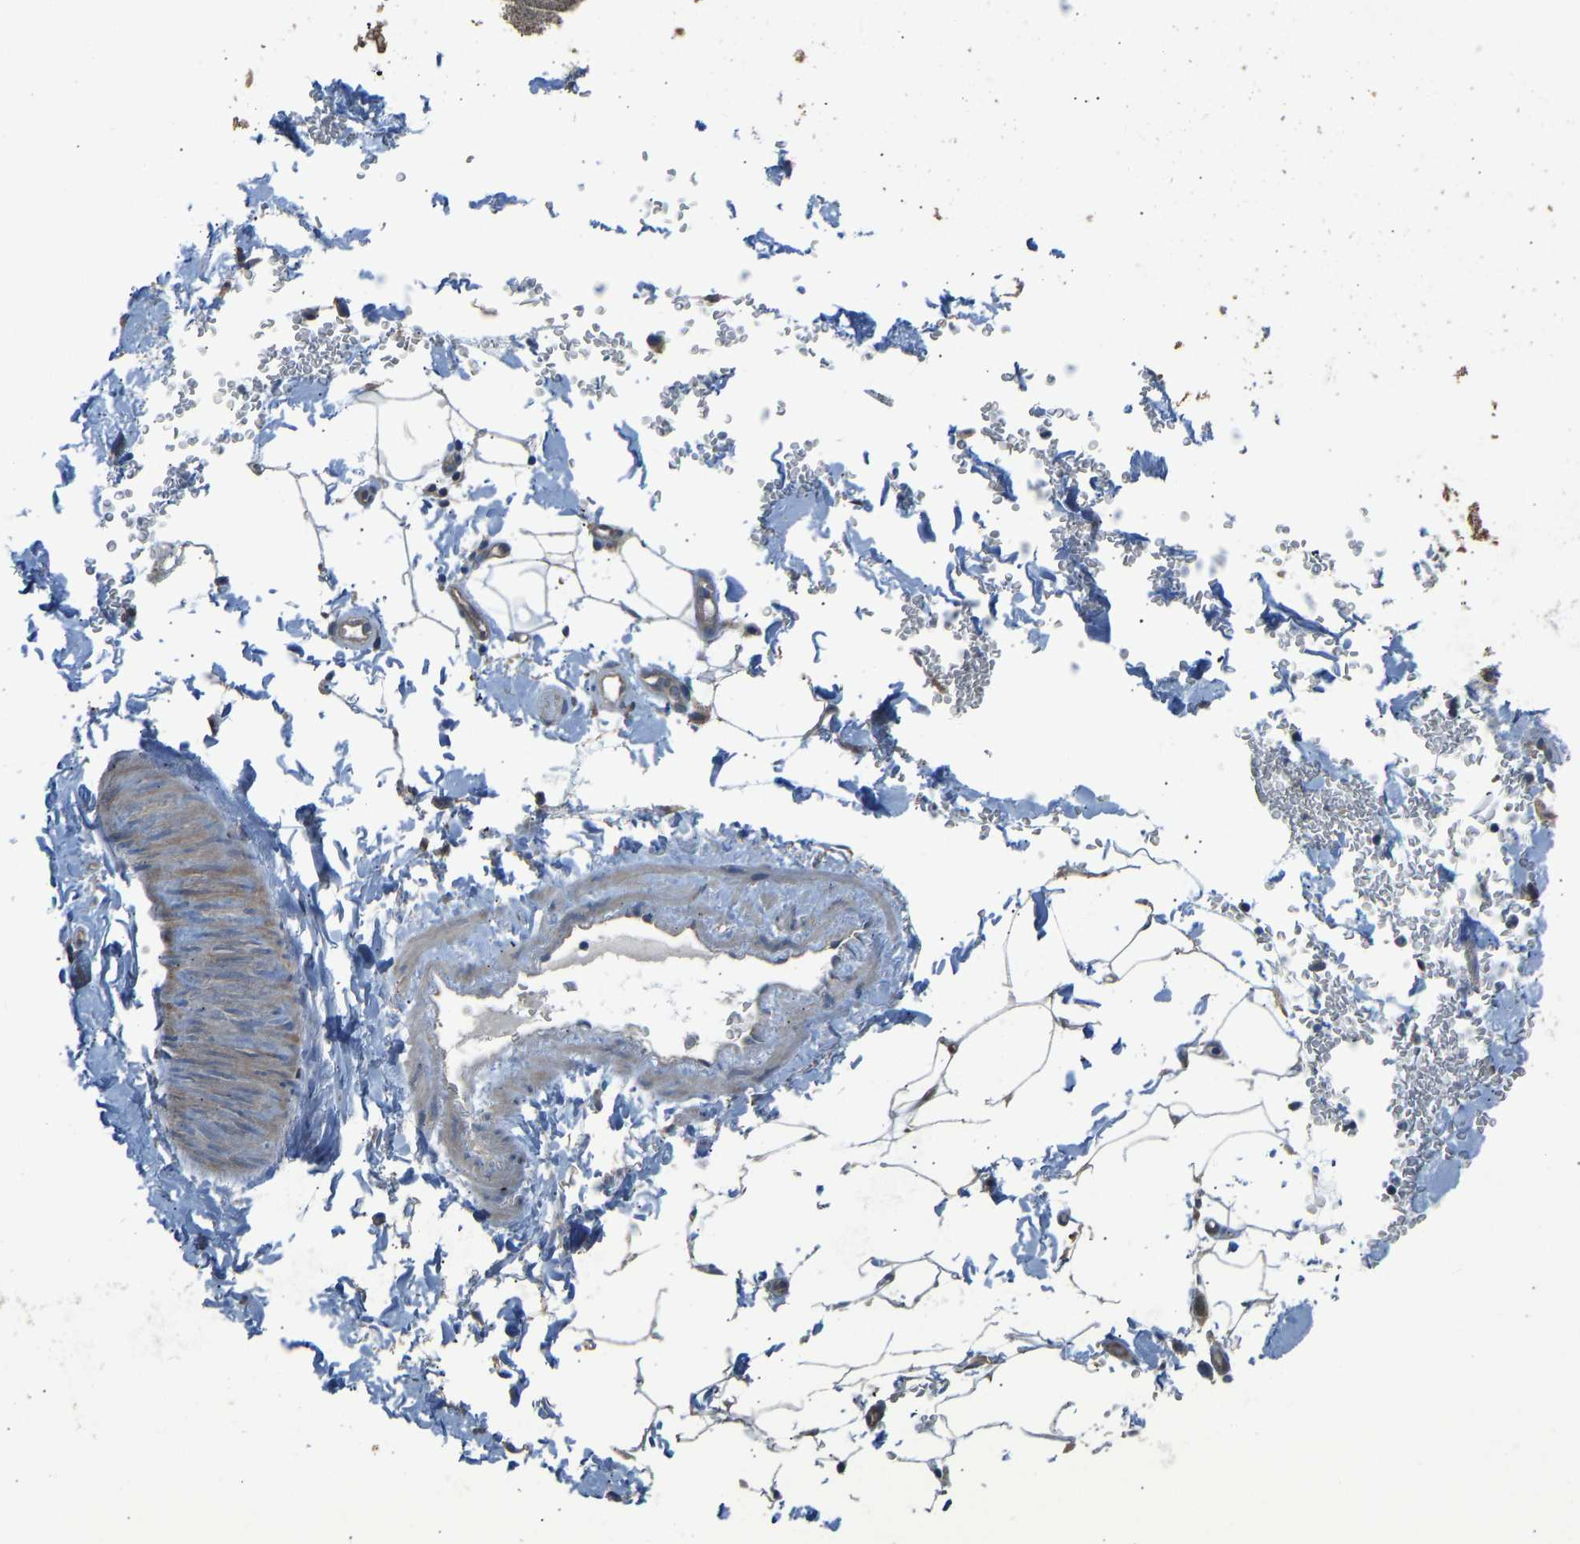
{"staining": {"intensity": "weak", "quantity": "<25%", "location": "cytoplasmic/membranous"}, "tissue": "adipose tissue", "cell_type": "Adipocytes", "image_type": "normal", "snomed": [{"axis": "morphology", "description": "Normal tissue, NOS"}, {"axis": "topography", "description": "Cartilage tissue"}, {"axis": "topography", "description": "Bronchus"}], "caption": "This is an IHC histopathology image of benign human adipose tissue. There is no positivity in adipocytes.", "gene": "SLC43A1", "patient": {"sex": "female", "age": 73}}